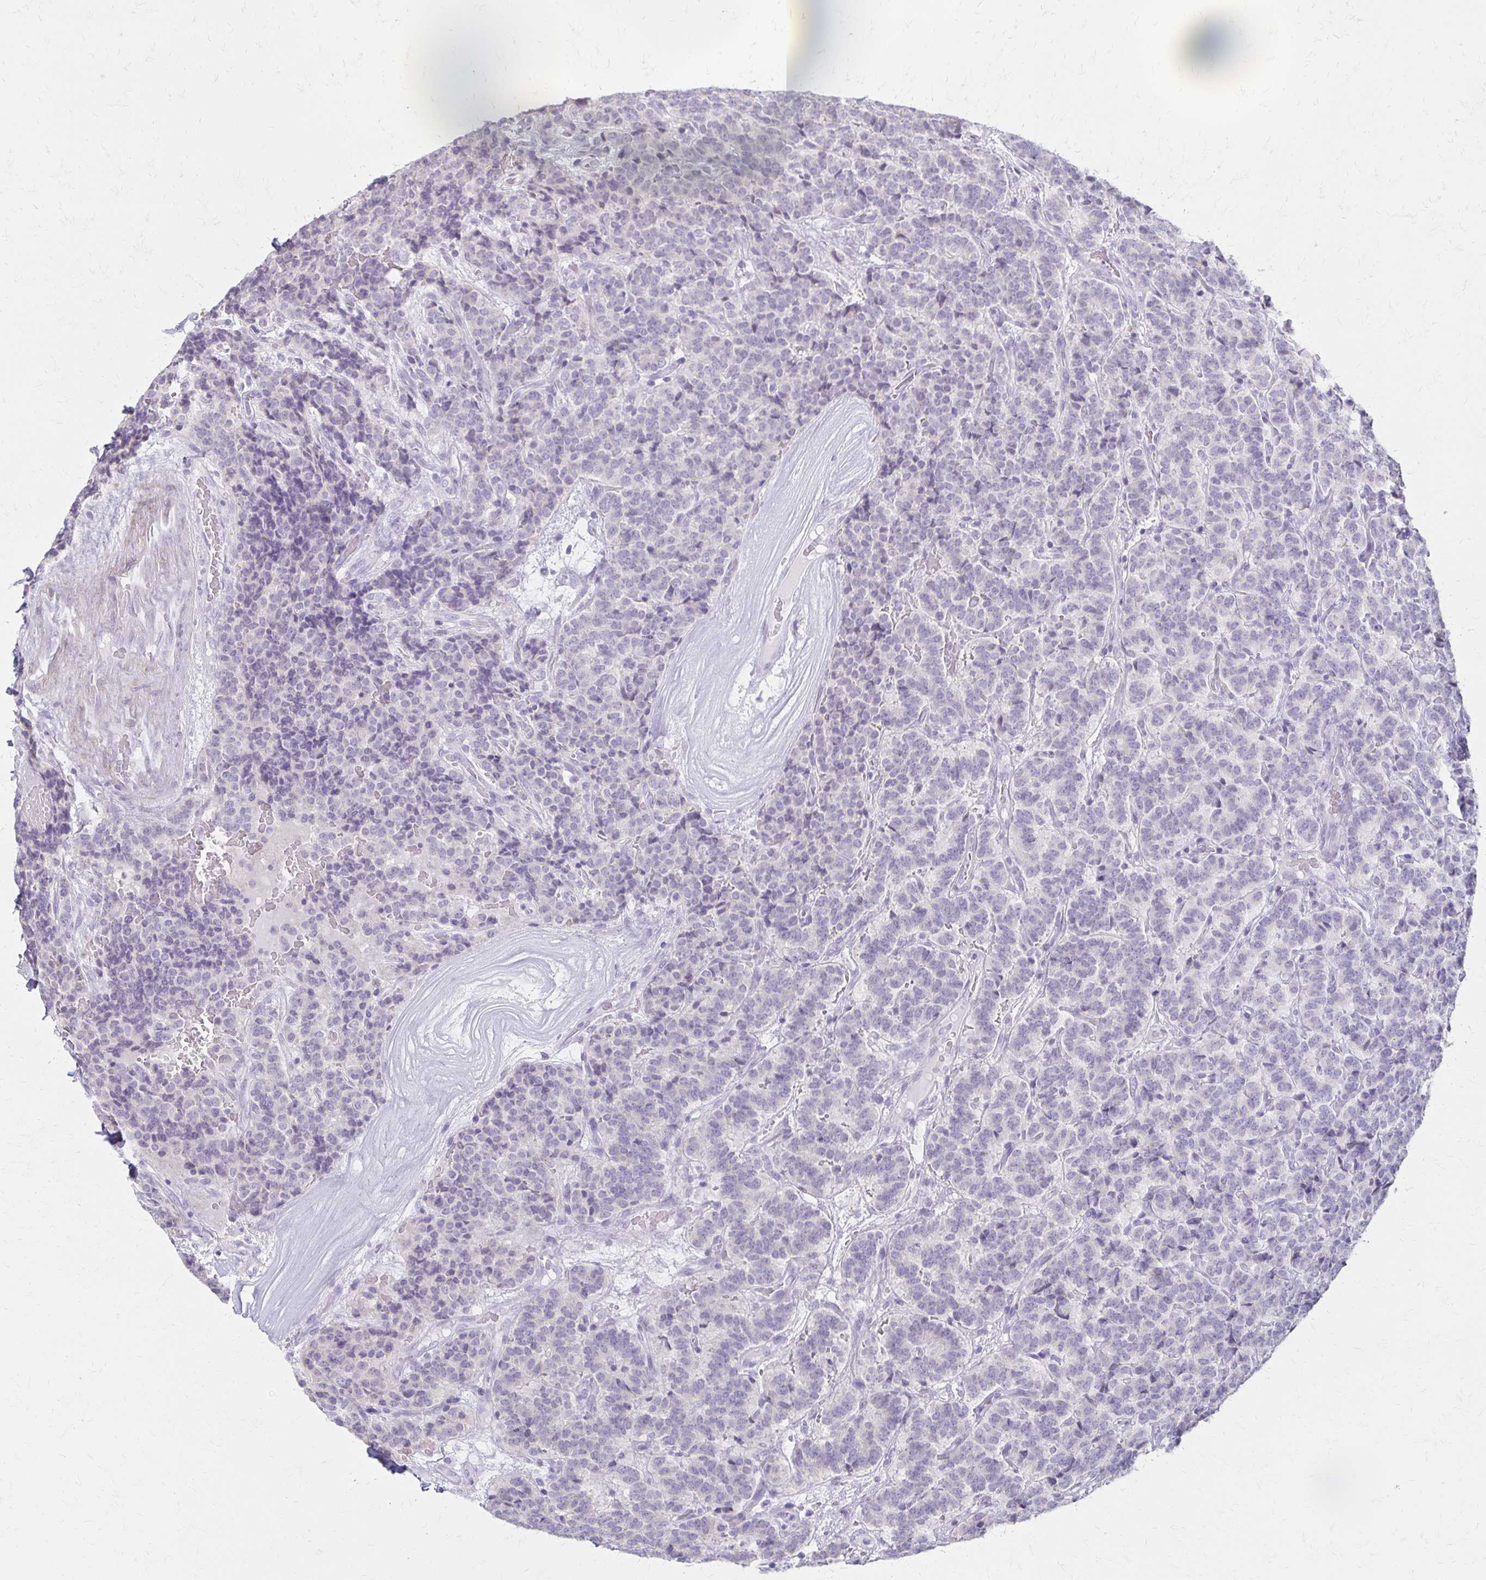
{"staining": {"intensity": "negative", "quantity": "none", "location": "none"}, "tissue": "carcinoid", "cell_type": "Tumor cells", "image_type": "cancer", "snomed": [{"axis": "morphology", "description": "Carcinoid, malignant, NOS"}, {"axis": "topography", "description": "Pancreas"}], "caption": "Immunohistochemistry image of carcinoid stained for a protein (brown), which reveals no staining in tumor cells. The staining was performed using DAB to visualize the protein expression in brown, while the nuclei were stained in blue with hematoxylin (Magnification: 20x).", "gene": "IVL", "patient": {"sex": "male", "age": 36}}